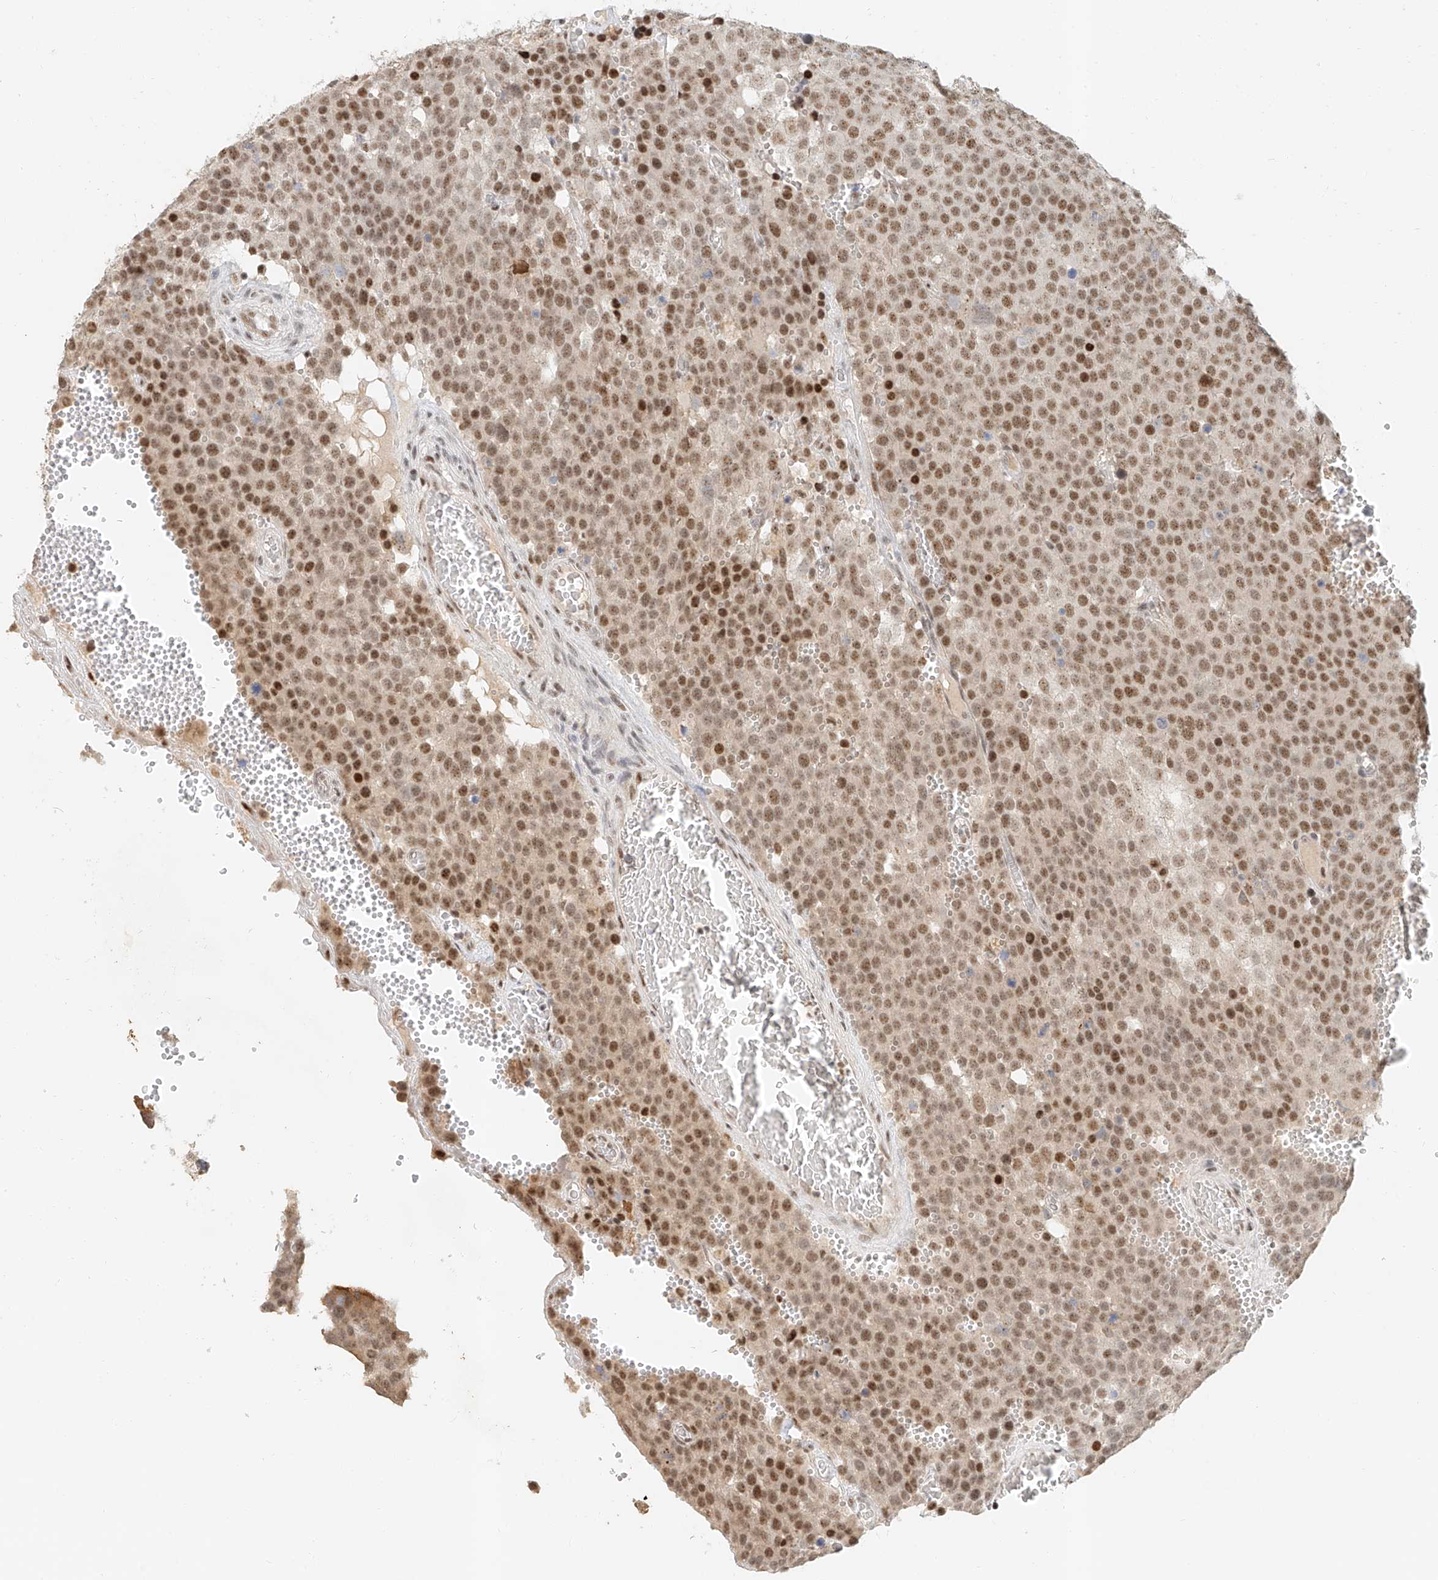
{"staining": {"intensity": "moderate", "quantity": ">75%", "location": "nuclear"}, "tissue": "testis cancer", "cell_type": "Tumor cells", "image_type": "cancer", "snomed": [{"axis": "morphology", "description": "Seminoma, NOS"}, {"axis": "topography", "description": "Testis"}], "caption": "A medium amount of moderate nuclear positivity is seen in about >75% of tumor cells in testis seminoma tissue.", "gene": "CXorf58", "patient": {"sex": "male", "age": 71}}